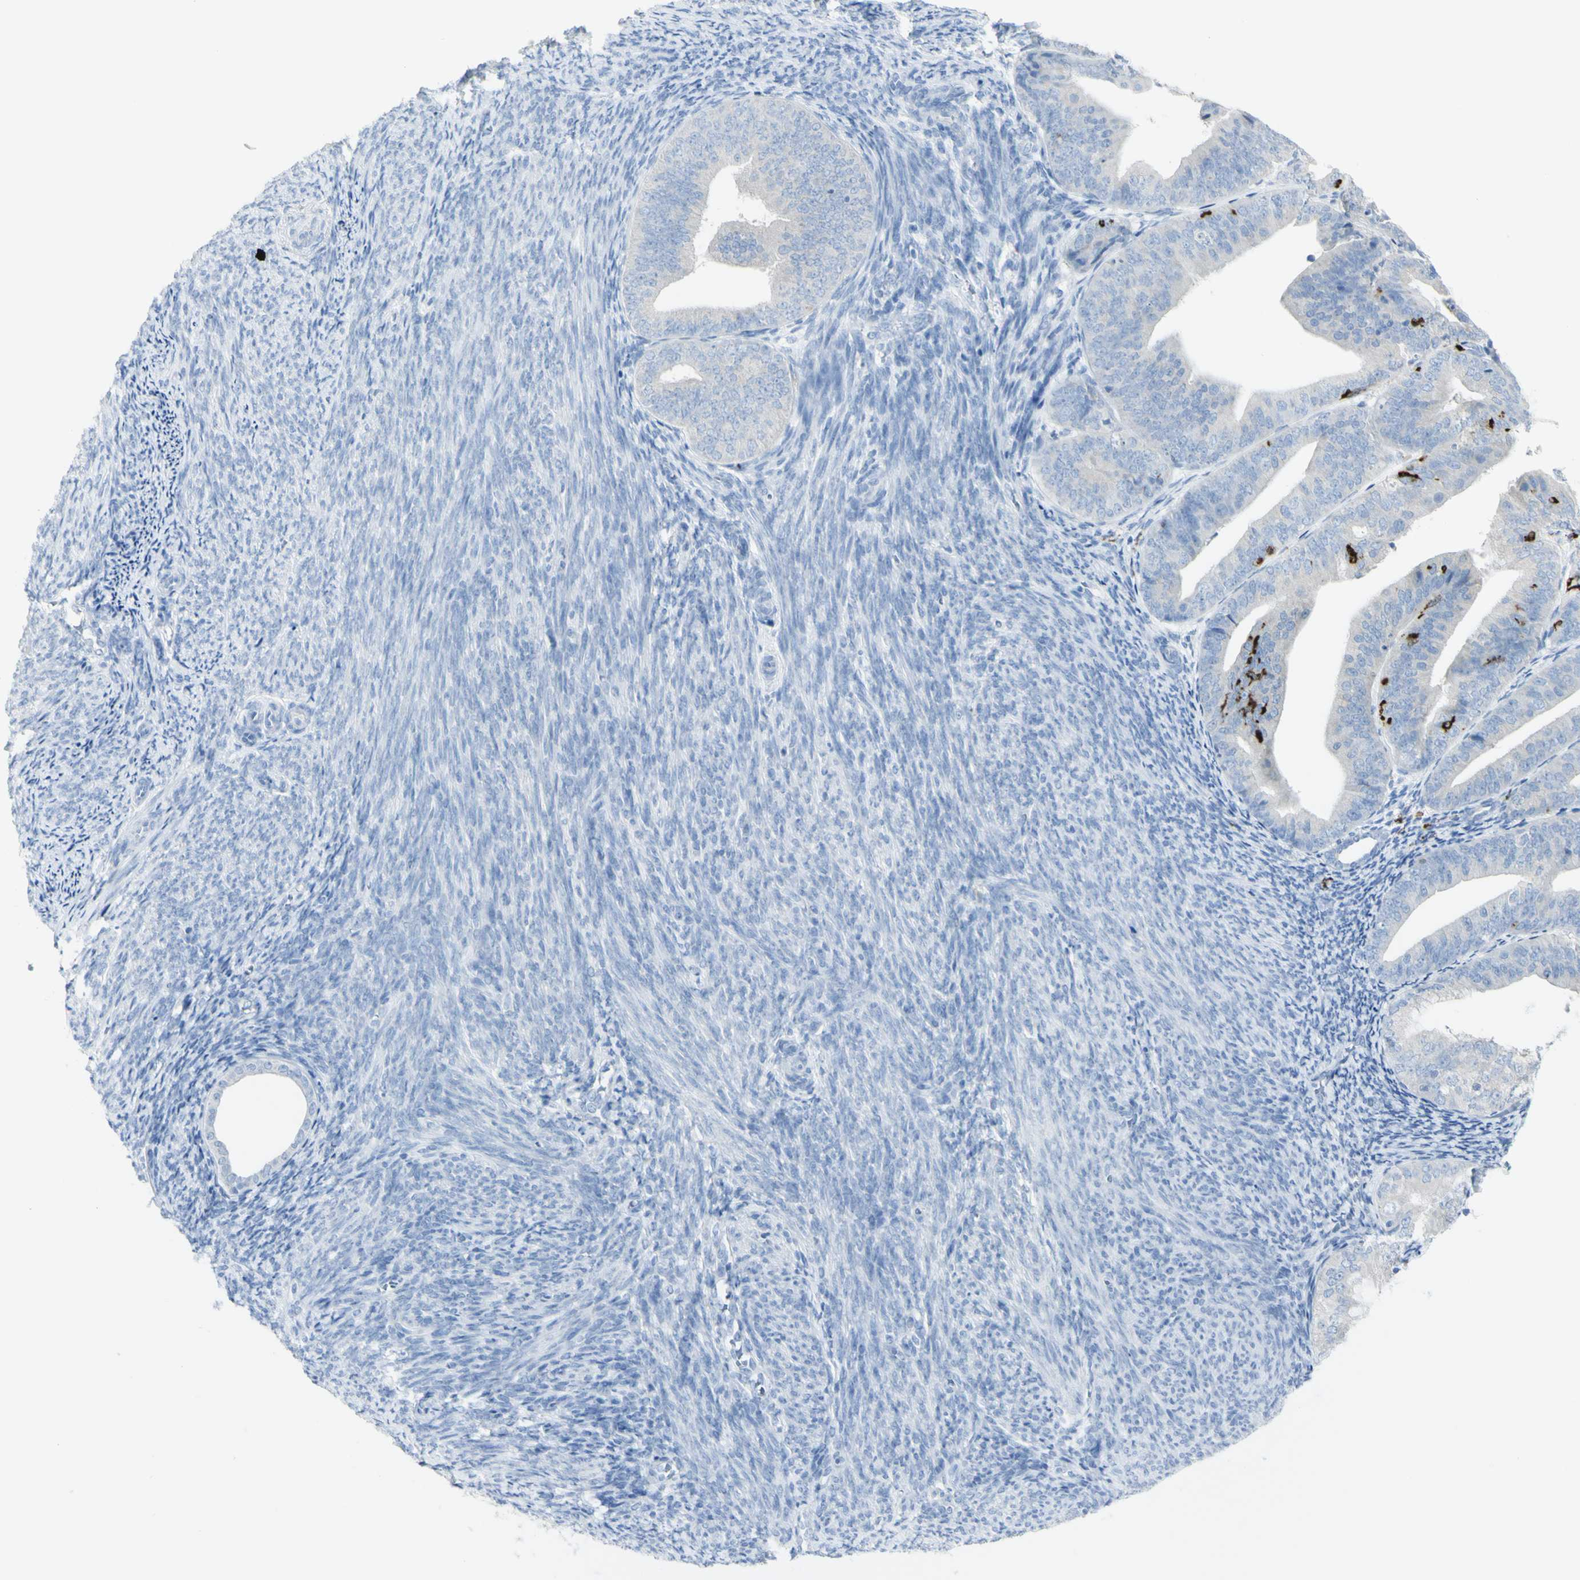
{"staining": {"intensity": "negative", "quantity": "none", "location": "none"}, "tissue": "endometrial cancer", "cell_type": "Tumor cells", "image_type": "cancer", "snomed": [{"axis": "morphology", "description": "Adenocarcinoma, NOS"}, {"axis": "topography", "description": "Endometrium"}], "caption": "The histopathology image demonstrates no significant staining in tumor cells of endometrial adenocarcinoma.", "gene": "CD207", "patient": {"sex": "female", "age": 63}}